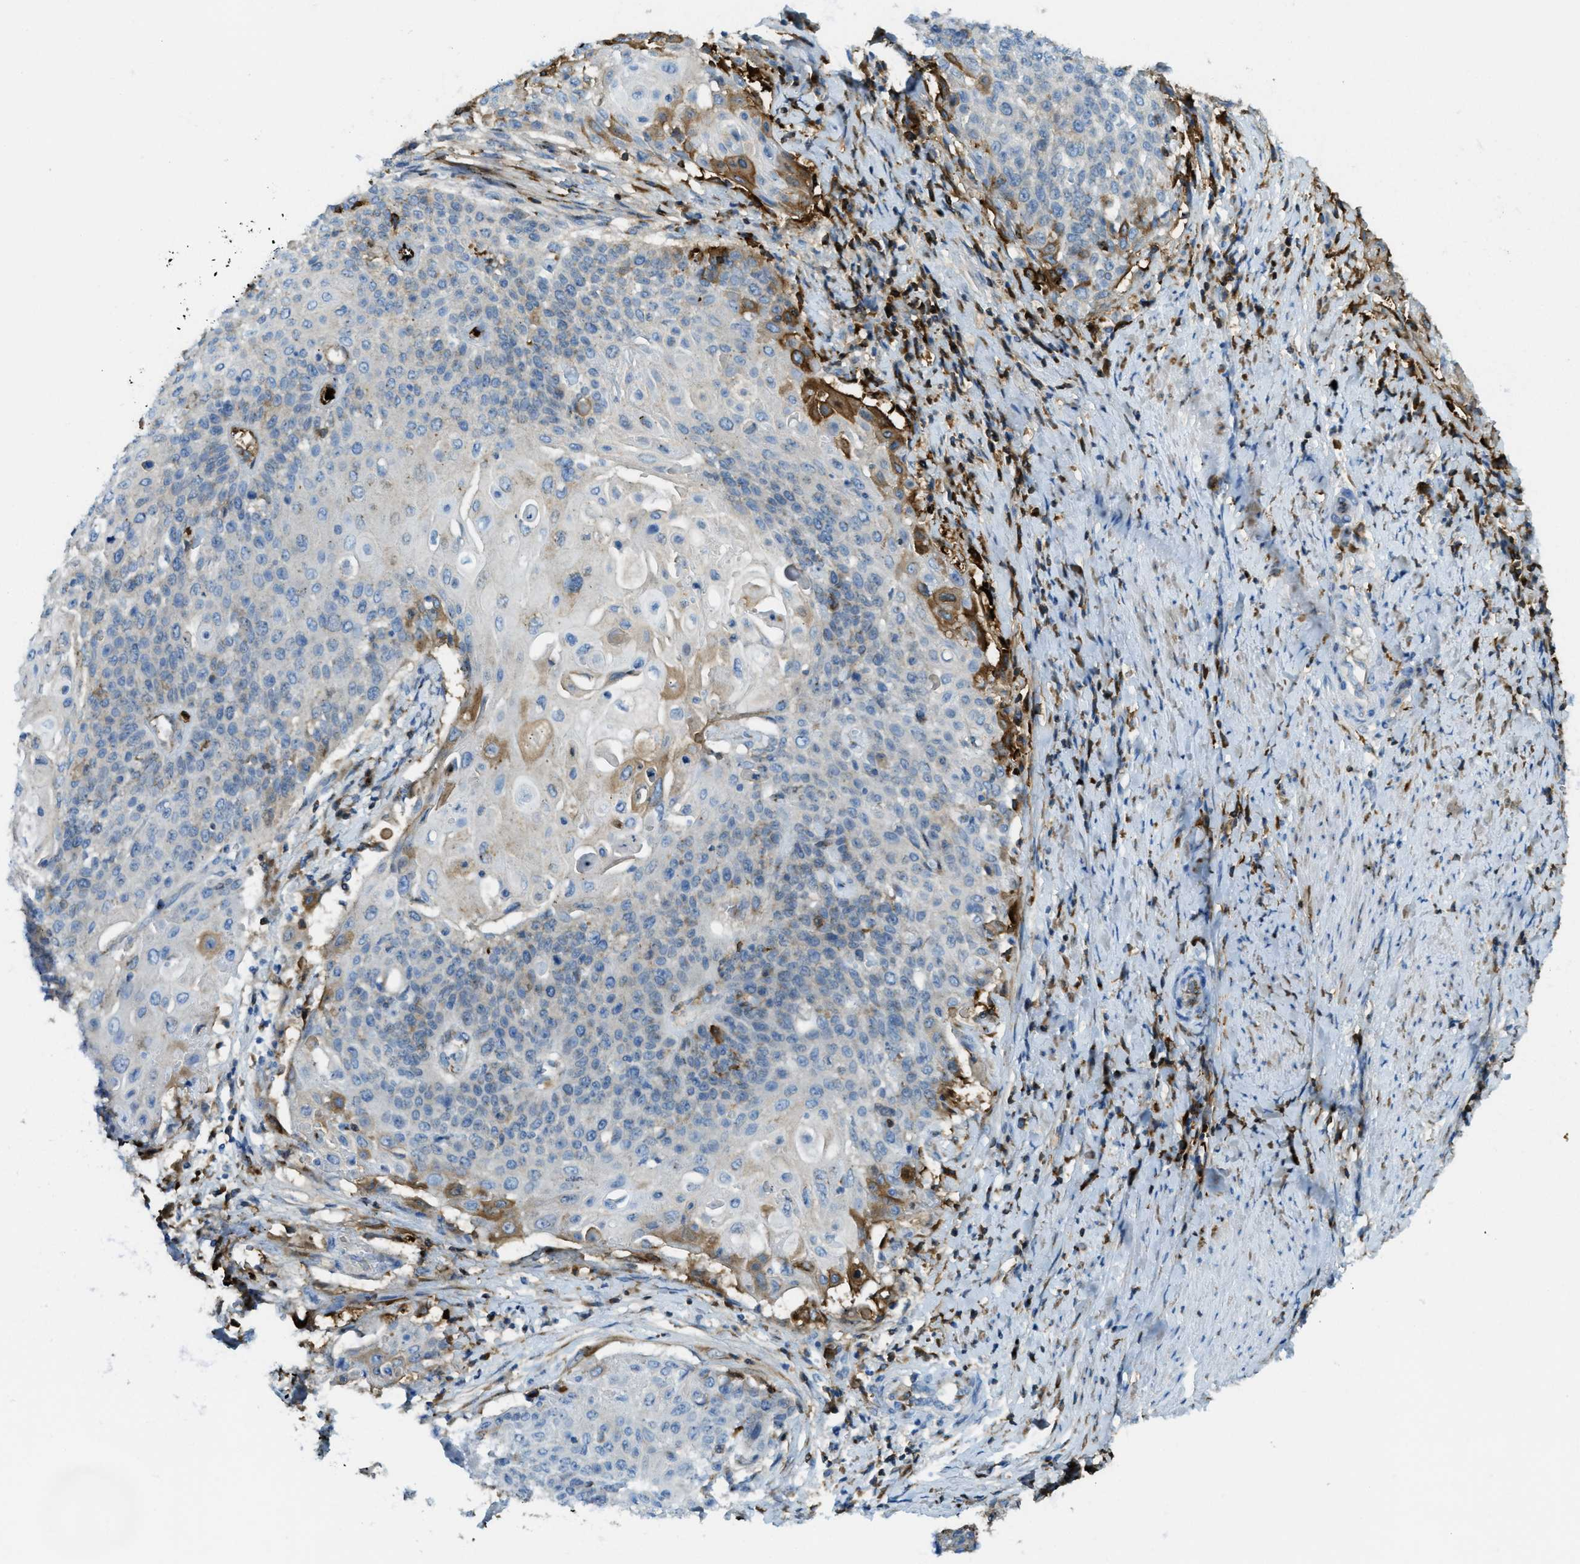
{"staining": {"intensity": "weak", "quantity": "<25%", "location": "cytoplasmic/membranous"}, "tissue": "cervical cancer", "cell_type": "Tumor cells", "image_type": "cancer", "snomed": [{"axis": "morphology", "description": "Squamous cell carcinoma, NOS"}, {"axis": "topography", "description": "Cervix"}], "caption": "Tumor cells are negative for protein expression in human cervical cancer (squamous cell carcinoma). The staining was performed using DAB to visualize the protein expression in brown, while the nuclei were stained in blue with hematoxylin (Magnification: 20x).", "gene": "TRIM59", "patient": {"sex": "female", "age": 39}}